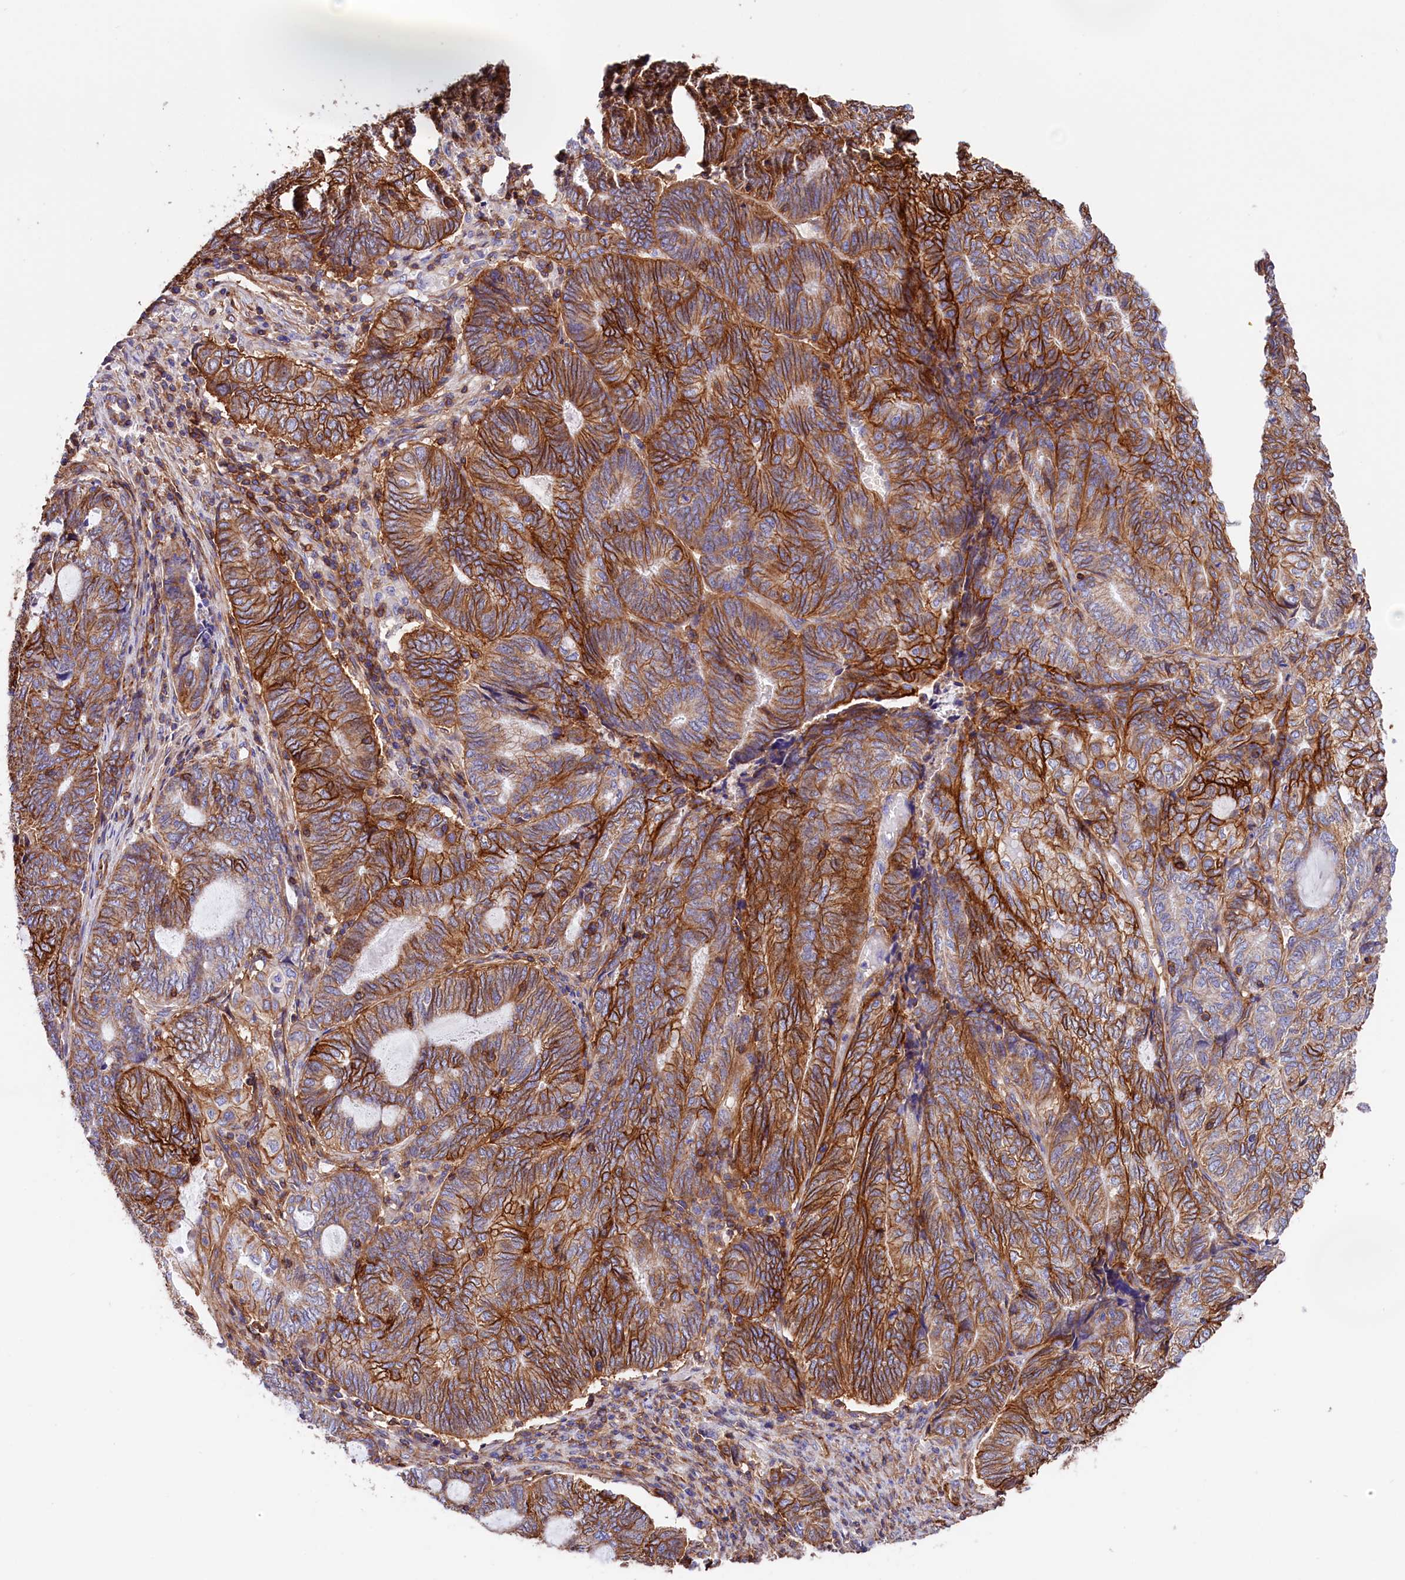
{"staining": {"intensity": "strong", "quantity": ">75%", "location": "cytoplasmic/membranous"}, "tissue": "endometrial cancer", "cell_type": "Tumor cells", "image_type": "cancer", "snomed": [{"axis": "morphology", "description": "Adenocarcinoma, NOS"}, {"axis": "topography", "description": "Uterus"}, {"axis": "topography", "description": "Endometrium"}], "caption": "Adenocarcinoma (endometrial) stained for a protein demonstrates strong cytoplasmic/membranous positivity in tumor cells.", "gene": "ATP2B4", "patient": {"sex": "female", "age": 70}}